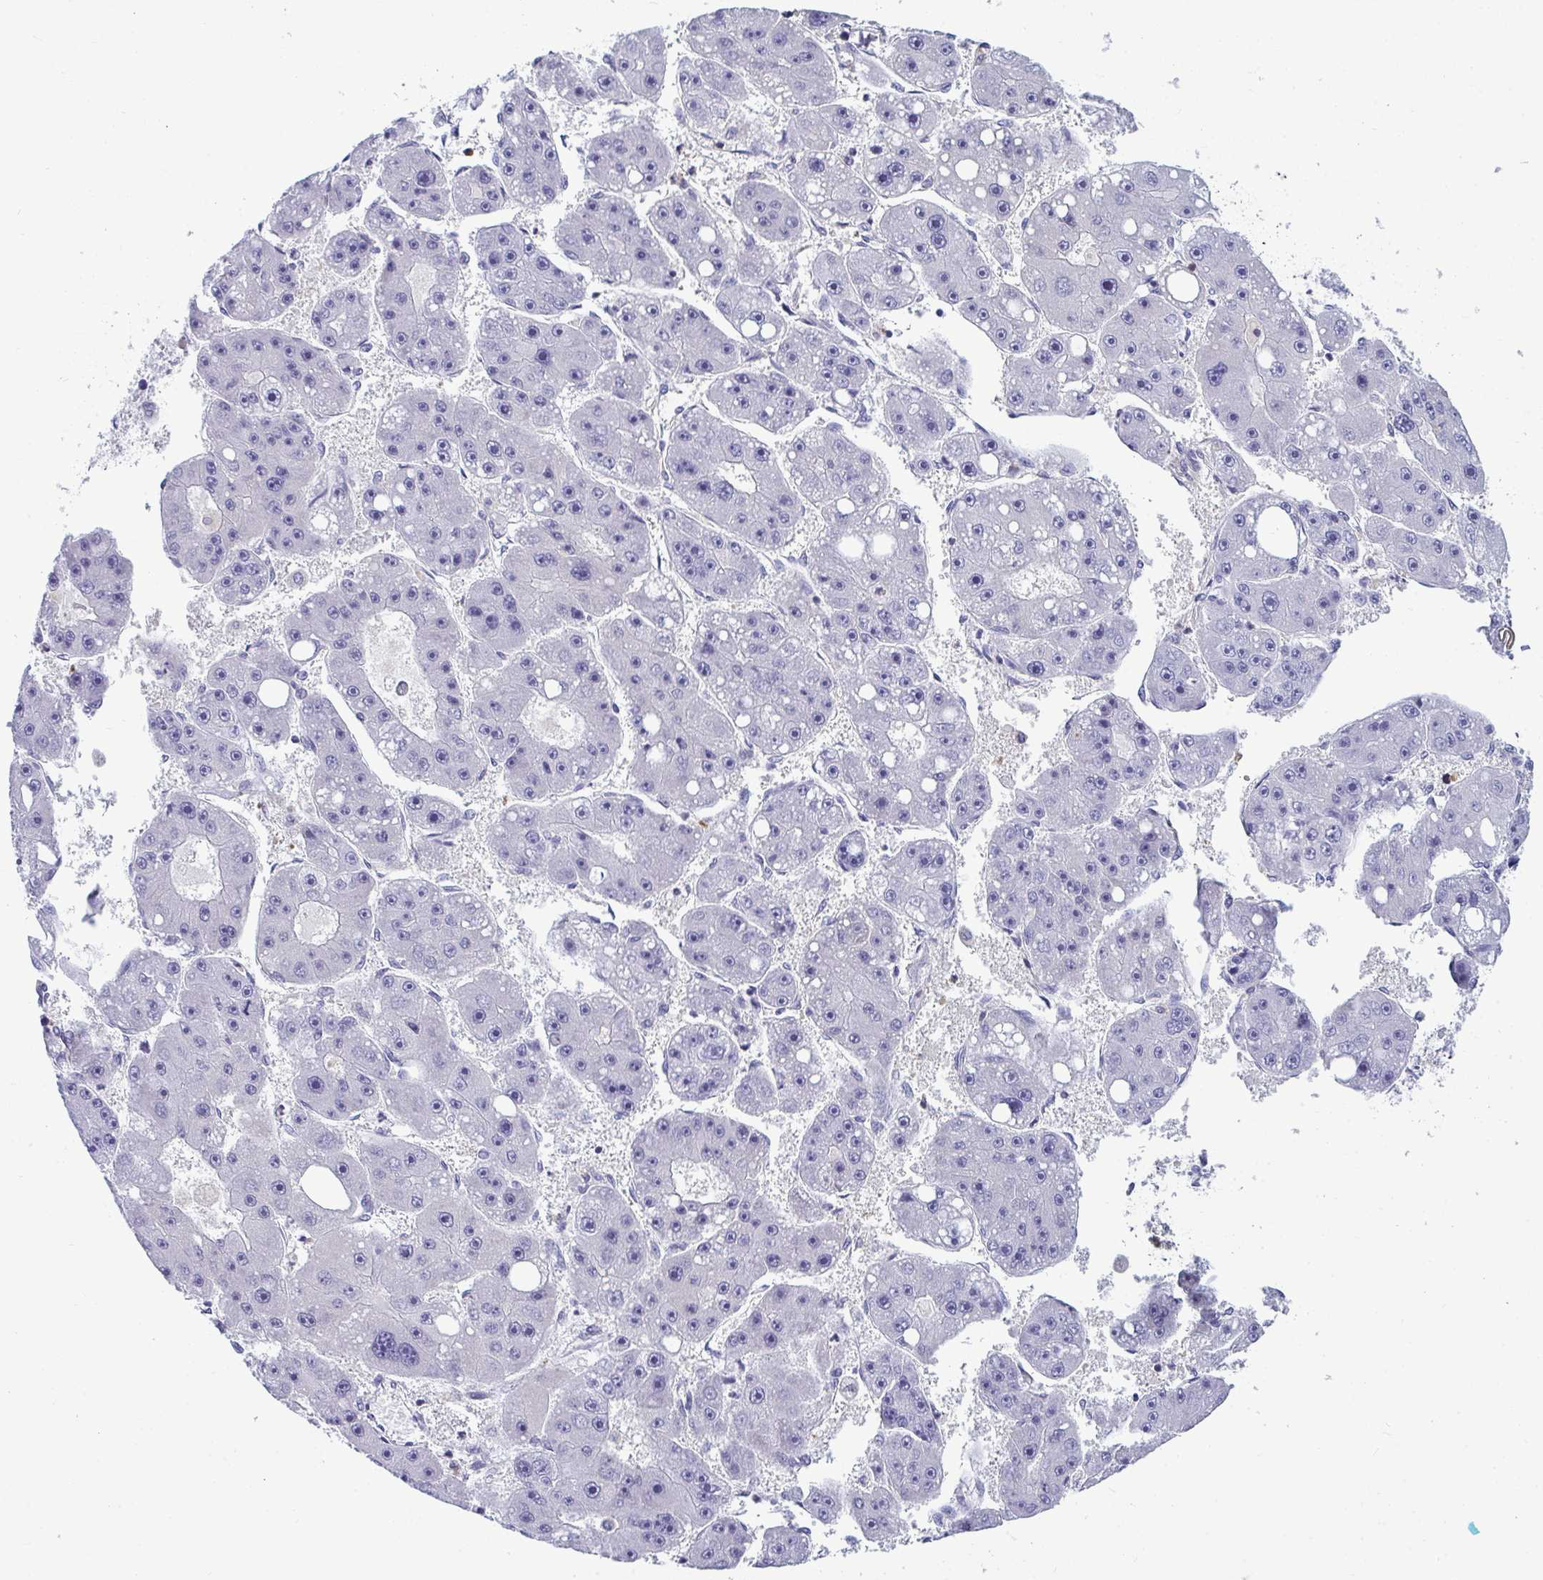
{"staining": {"intensity": "negative", "quantity": "none", "location": "none"}, "tissue": "liver cancer", "cell_type": "Tumor cells", "image_type": "cancer", "snomed": [{"axis": "morphology", "description": "Carcinoma, Hepatocellular, NOS"}, {"axis": "topography", "description": "Liver"}], "caption": "Liver hepatocellular carcinoma was stained to show a protein in brown. There is no significant staining in tumor cells.", "gene": "SLC30A6", "patient": {"sex": "female", "age": 61}}